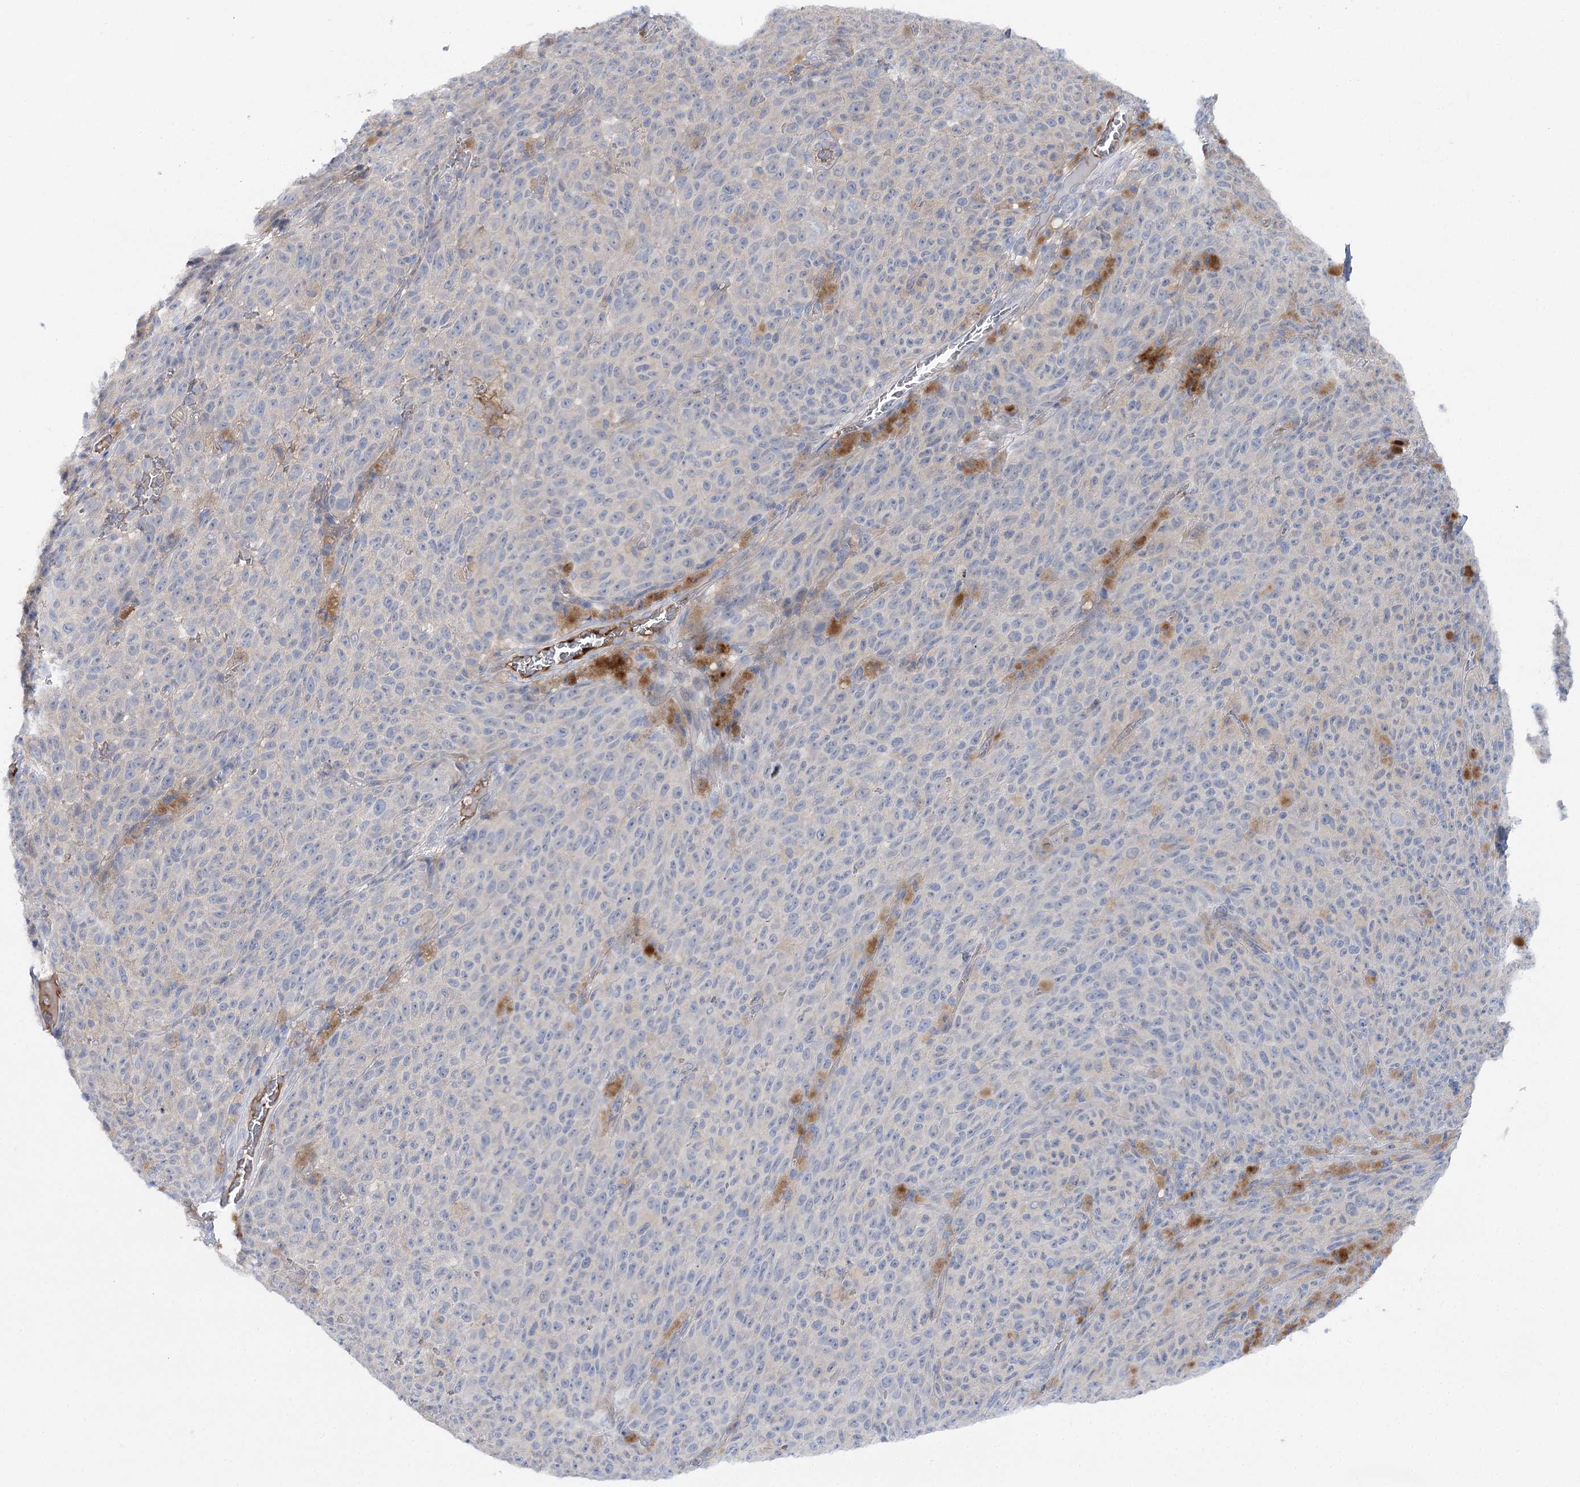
{"staining": {"intensity": "negative", "quantity": "none", "location": "none"}, "tissue": "melanoma", "cell_type": "Tumor cells", "image_type": "cancer", "snomed": [{"axis": "morphology", "description": "Malignant melanoma, NOS"}, {"axis": "topography", "description": "Skin"}], "caption": "Malignant melanoma was stained to show a protein in brown. There is no significant staining in tumor cells.", "gene": "LRRC14B", "patient": {"sex": "female", "age": 82}}